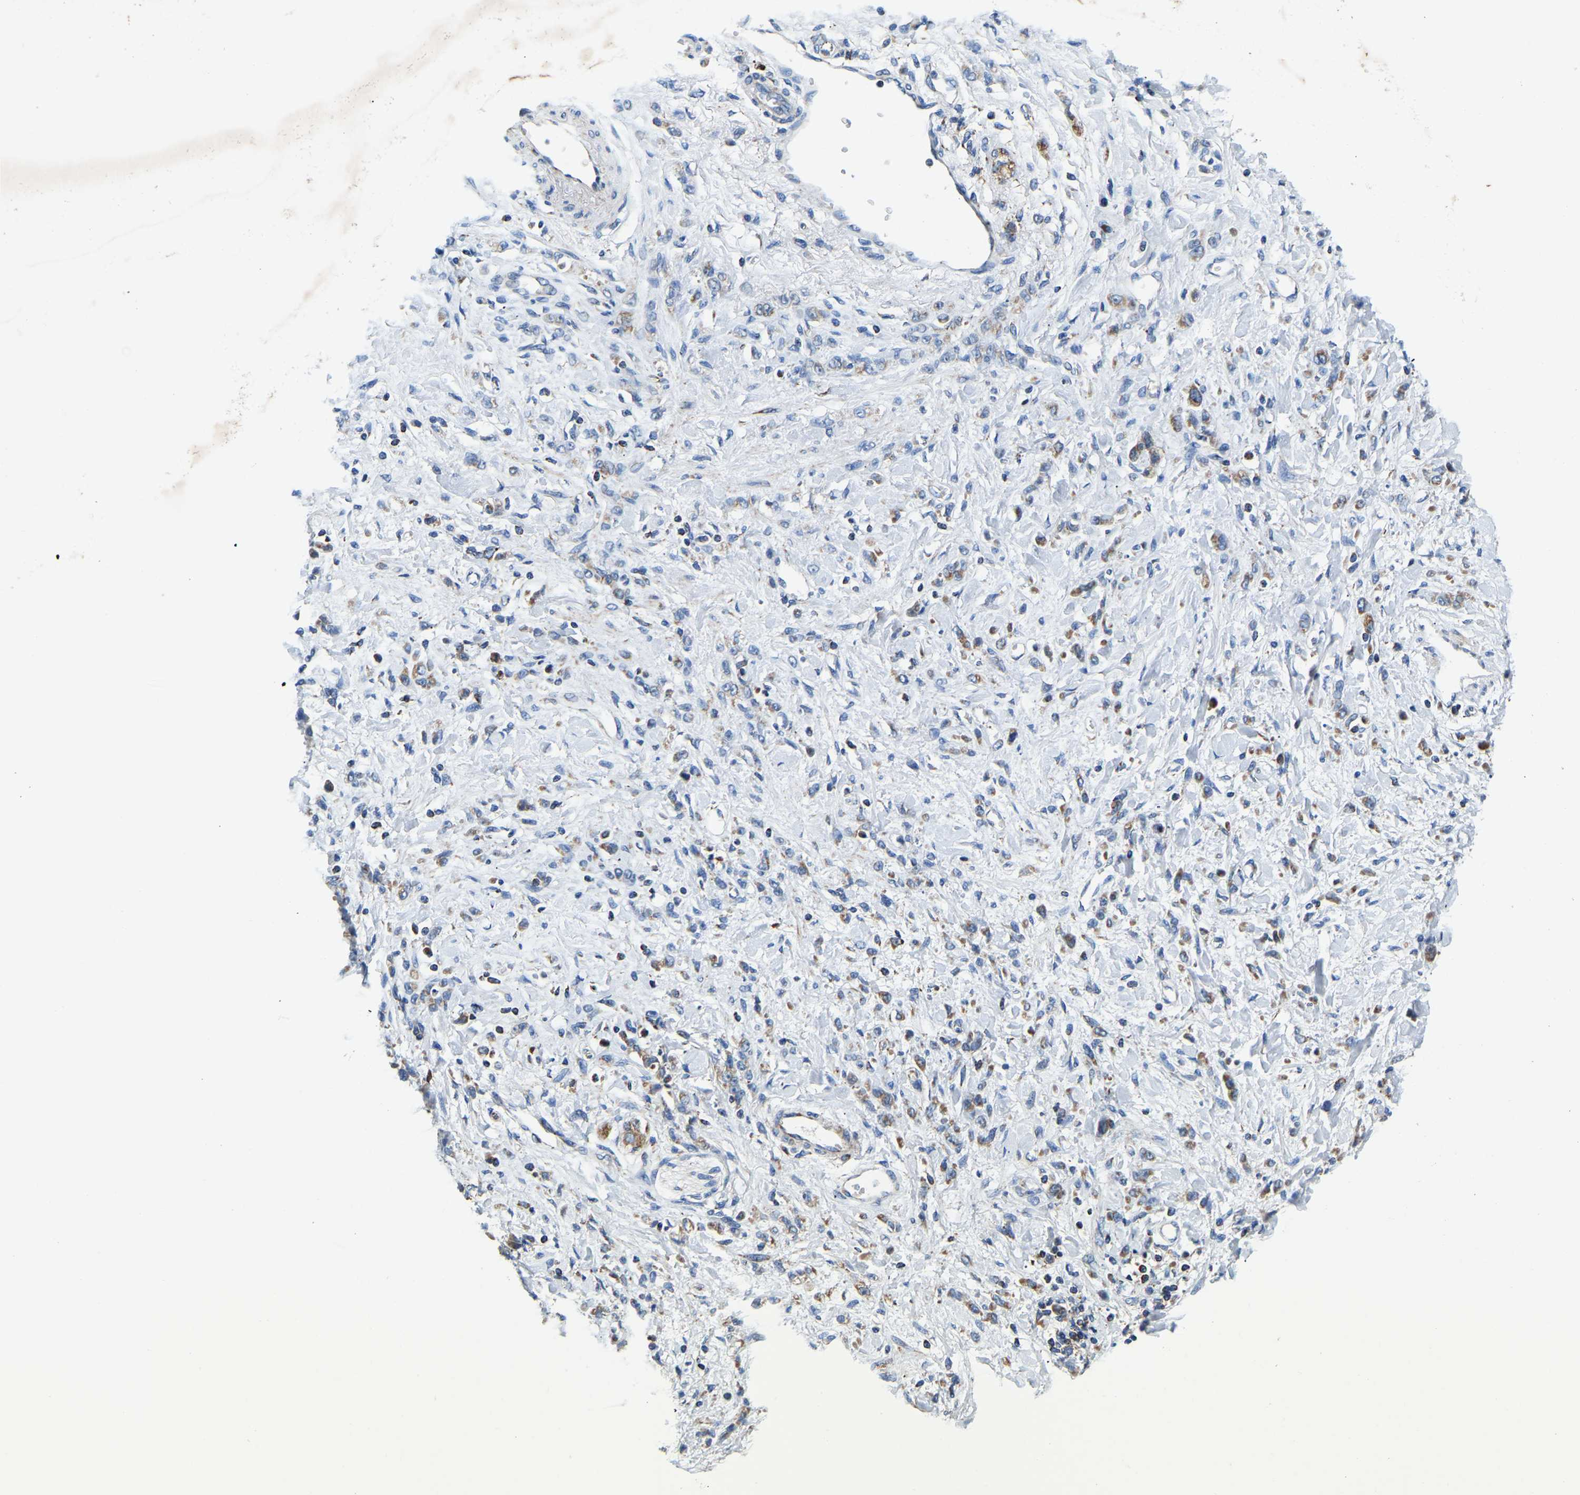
{"staining": {"intensity": "moderate", "quantity": "<25%", "location": "cytoplasmic/membranous"}, "tissue": "stomach cancer", "cell_type": "Tumor cells", "image_type": "cancer", "snomed": [{"axis": "morphology", "description": "Normal tissue, NOS"}, {"axis": "morphology", "description": "Adenocarcinoma, NOS"}, {"axis": "topography", "description": "Stomach"}], "caption": "Tumor cells exhibit low levels of moderate cytoplasmic/membranous staining in approximately <25% of cells in human stomach adenocarcinoma.", "gene": "SFXN1", "patient": {"sex": "male", "age": 82}}